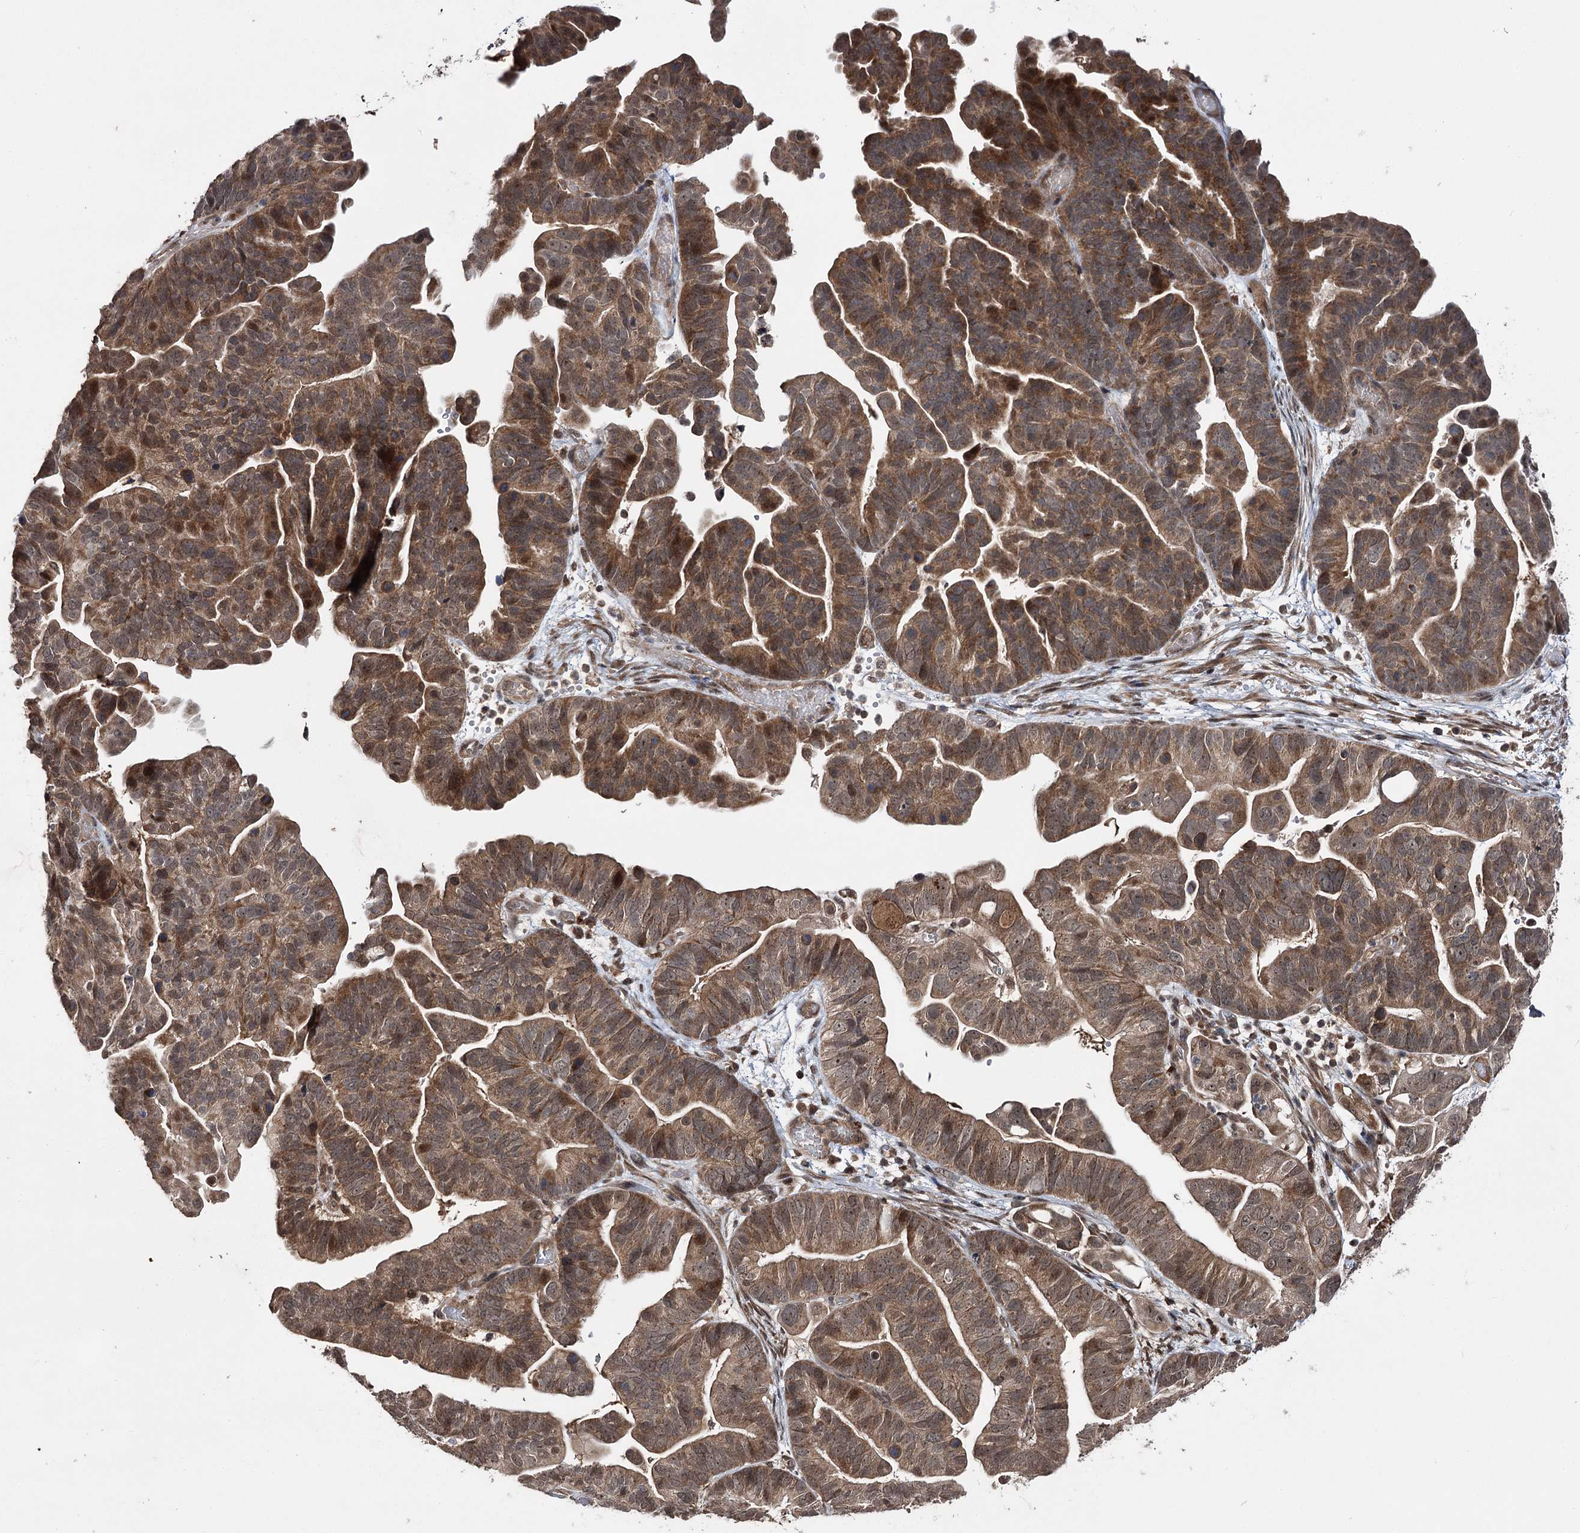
{"staining": {"intensity": "moderate", "quantity": "25%-75%", "location": "cytoplasmic/membranous,nuclear"}, "tissue": "ovarian cancer", "cell_type": "Tumor cells", "image_type": "cancer", "snomed": [{"axis": "morphology", "description": "Cystadenocarcinoma, serous, NOS"}, {"axis": "topography", "description": "Ovary"}], "caption": "This histopathology image demonstrates immunohistochemistry (IHC) staining of ovarian serous cystadenocarcinoma, with medium moderate cytoplasmic/membranous and nuclear positivity in about 25%-75% of tumor cells.", "gene": "FAM53B", "patient": {"sex": "female", "age": 56}}